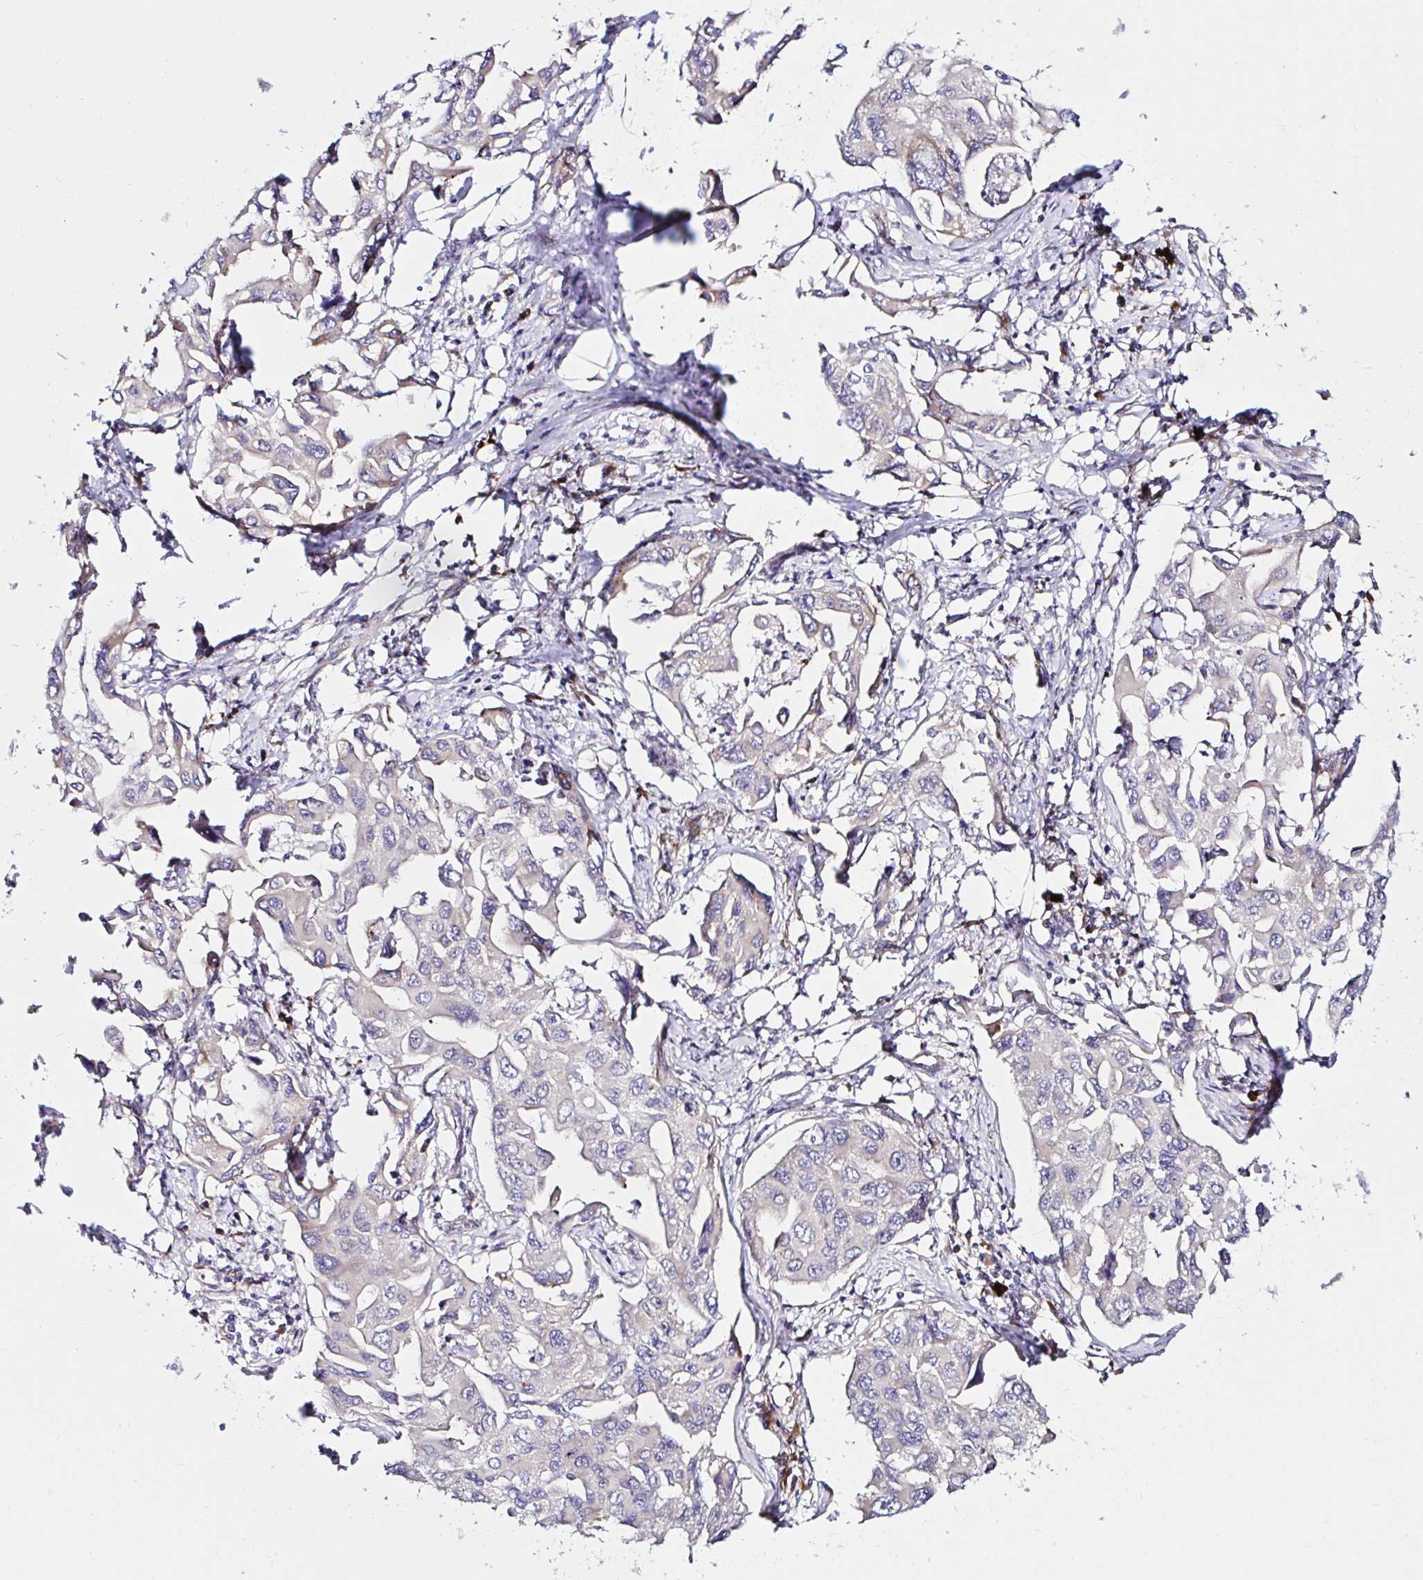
{"staining": {"intensity": "weak", "quantity": "<25%", "location": "cytoplasmic/membranous"}, "tissue": "lung cancer", "cell_type": "Tumor cells", "image_type": "cancer", "snomed": [{"axis": "morphology", "description": "Adenocarcinoma, NOS"}, {"axis": "topography", "description": "Lung"}], "caption": "Protein analysis of lung adenocarcinoma exhibits no significant positivity in tumor cells.", "gene": "VSIG2", "patient": {"sex": "male", "age": 64}}